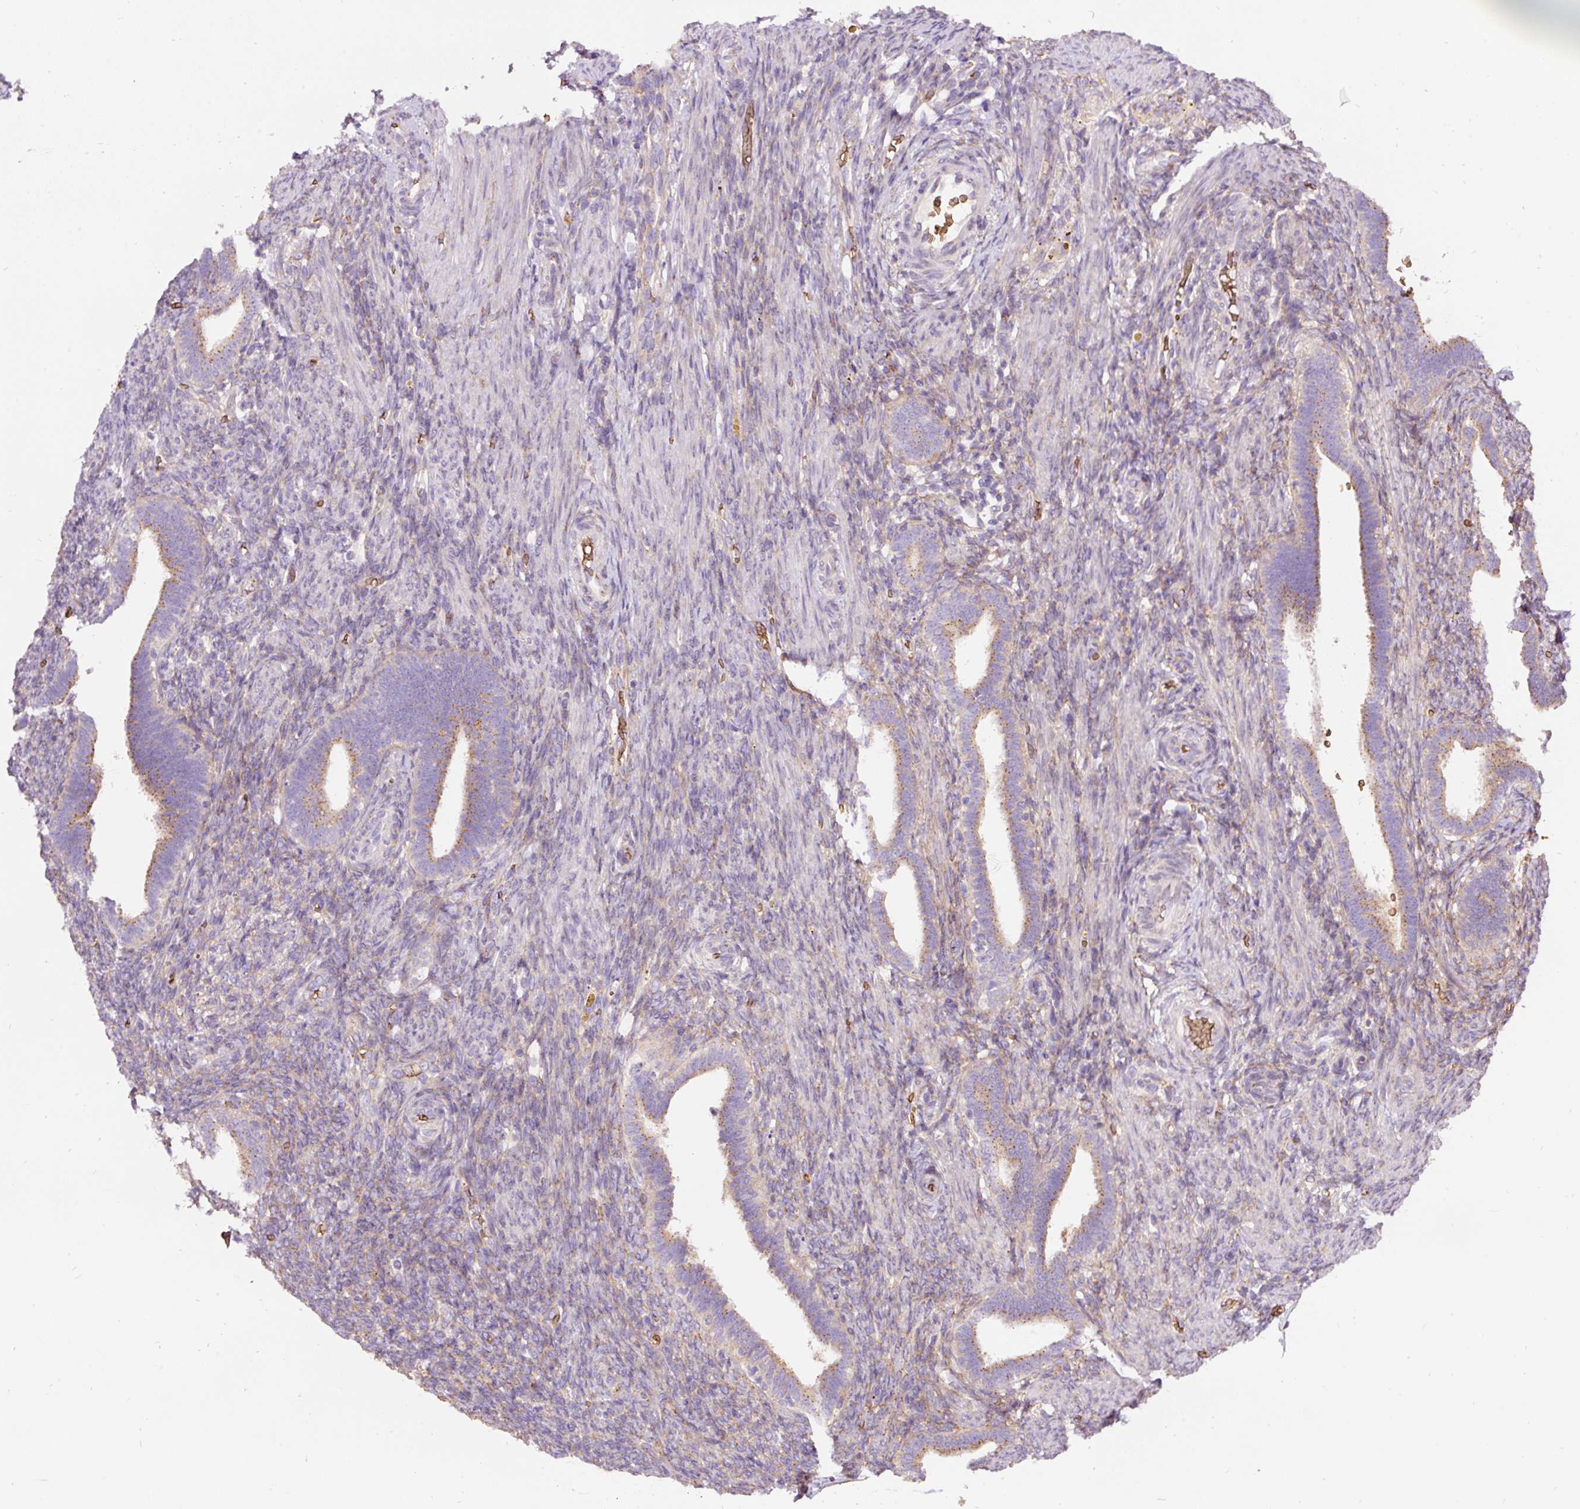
{"staining": {"intensity": "negative", "quantity": "none", "location": "none"}, "tissue": "endometrium", "cell_type": "Cells in endometrial stroma", "image_type": "normal", "snomed": [{"axis": "morphology", "description": "Normal tissue, NOS"}, {"axis": "topography", "description": "Endometrium"}], "caption": "A photomicrograph of human endometrium is negative for staining in cells in endometrial stroma. (Immunohistochemistry, brightfield microscopy, high magnification).", "gene": "PRRC2A", "patient": {"sex": "female", "age": 34}}